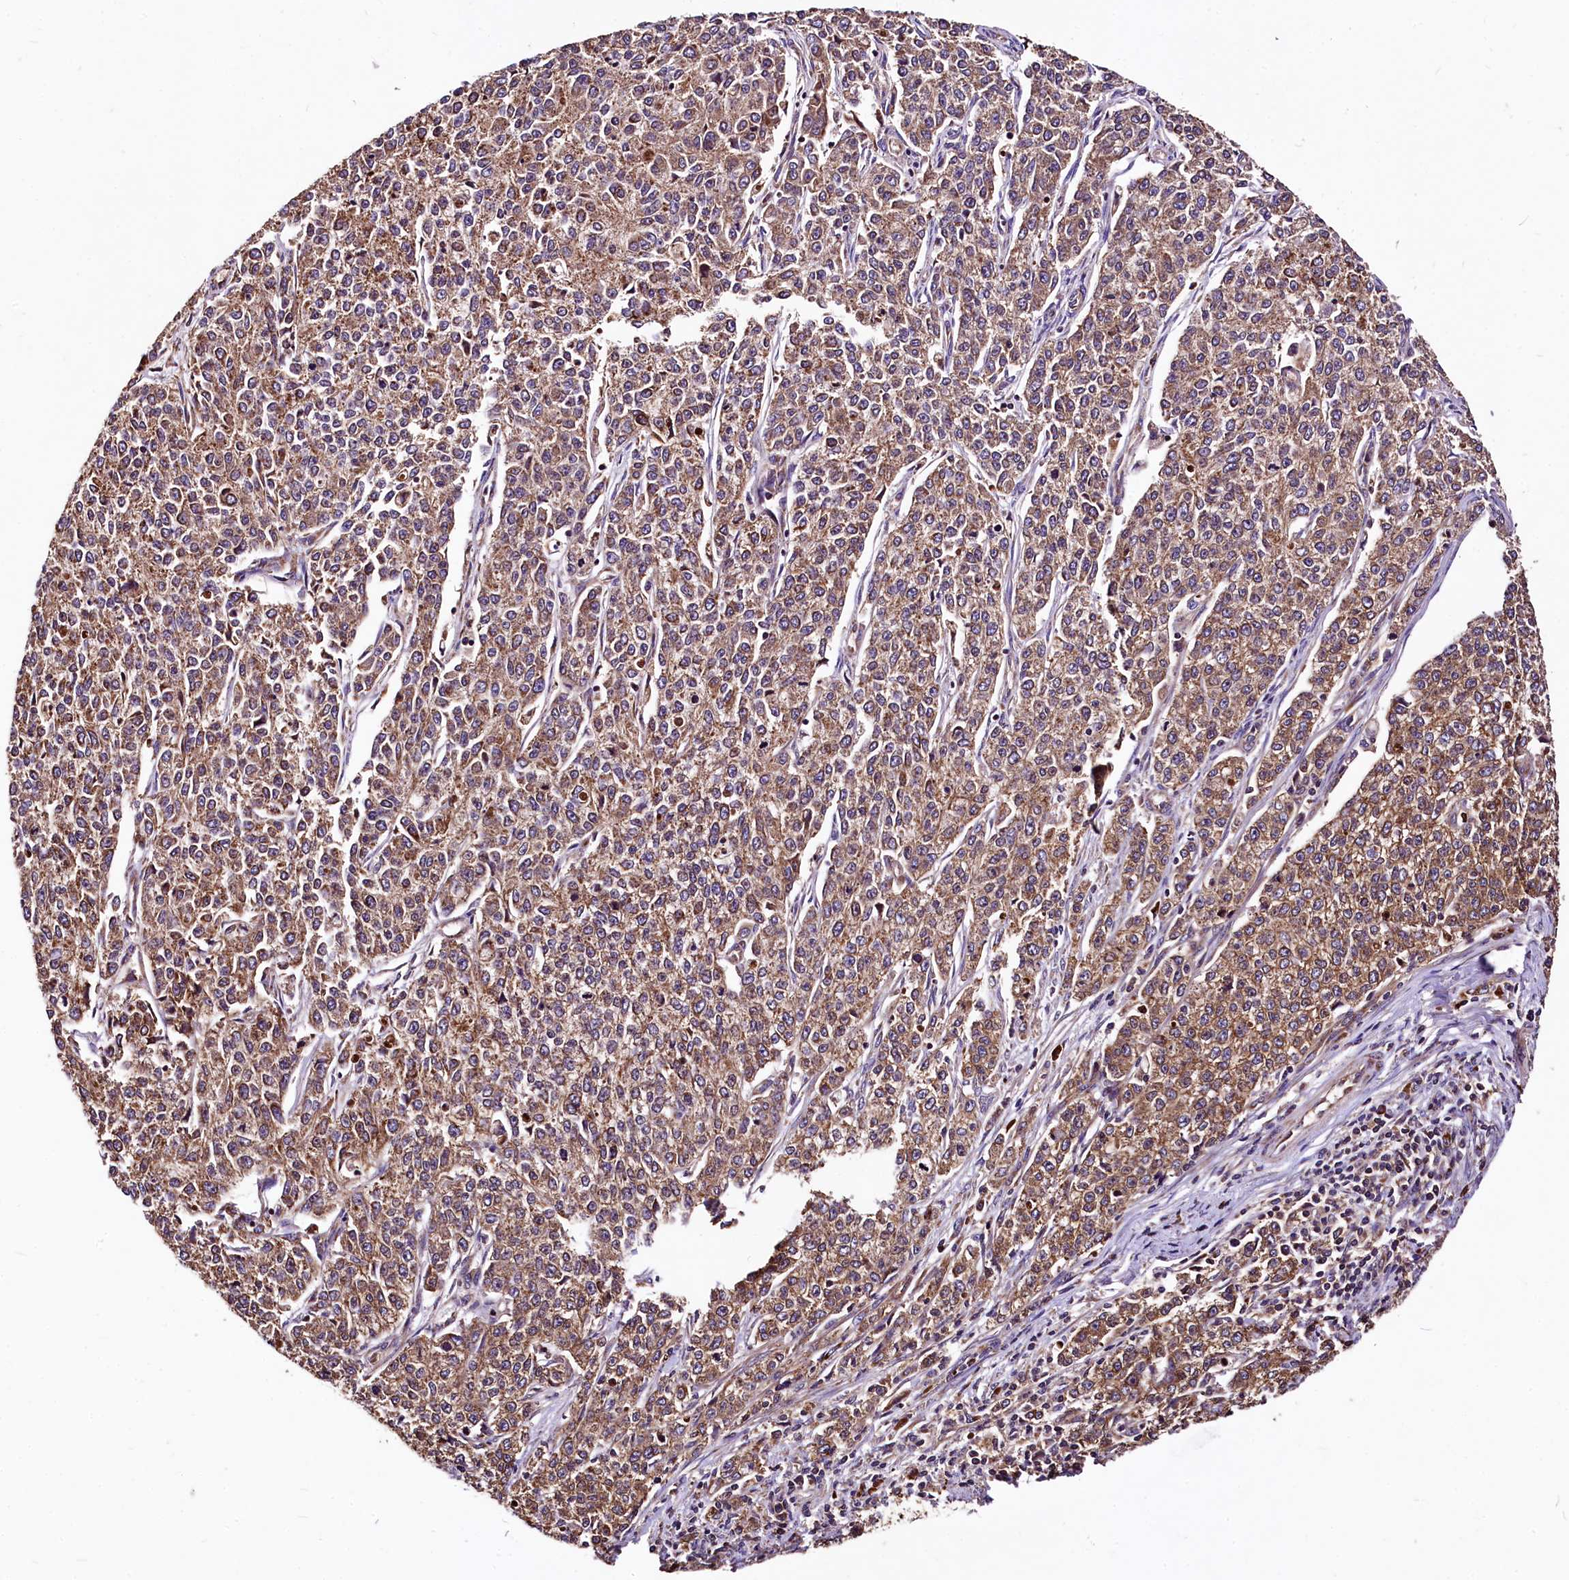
{"staining": {"intensity": "moderate", "quantity": ">75%", "location": "cytoplasmic/membranous"}, "tissue": "endometrial cancer", "cell_type": "Tumor cells", "image_type": "cancer", "snomed": [{"axis": "morphology", "description": "Adenocarcinoma, NOS"}, {"axis": "topography", "description": "Endometrium"}], "caption": "High-power microscopy captured an IHC image of endometrial adenocarcinoma, revealing moderate cytoplasmic/membranous positivity in approximately >75% of tumor cells.", "gene": "LRSAM1", "patient": {"sex": "female", "age": 50}}